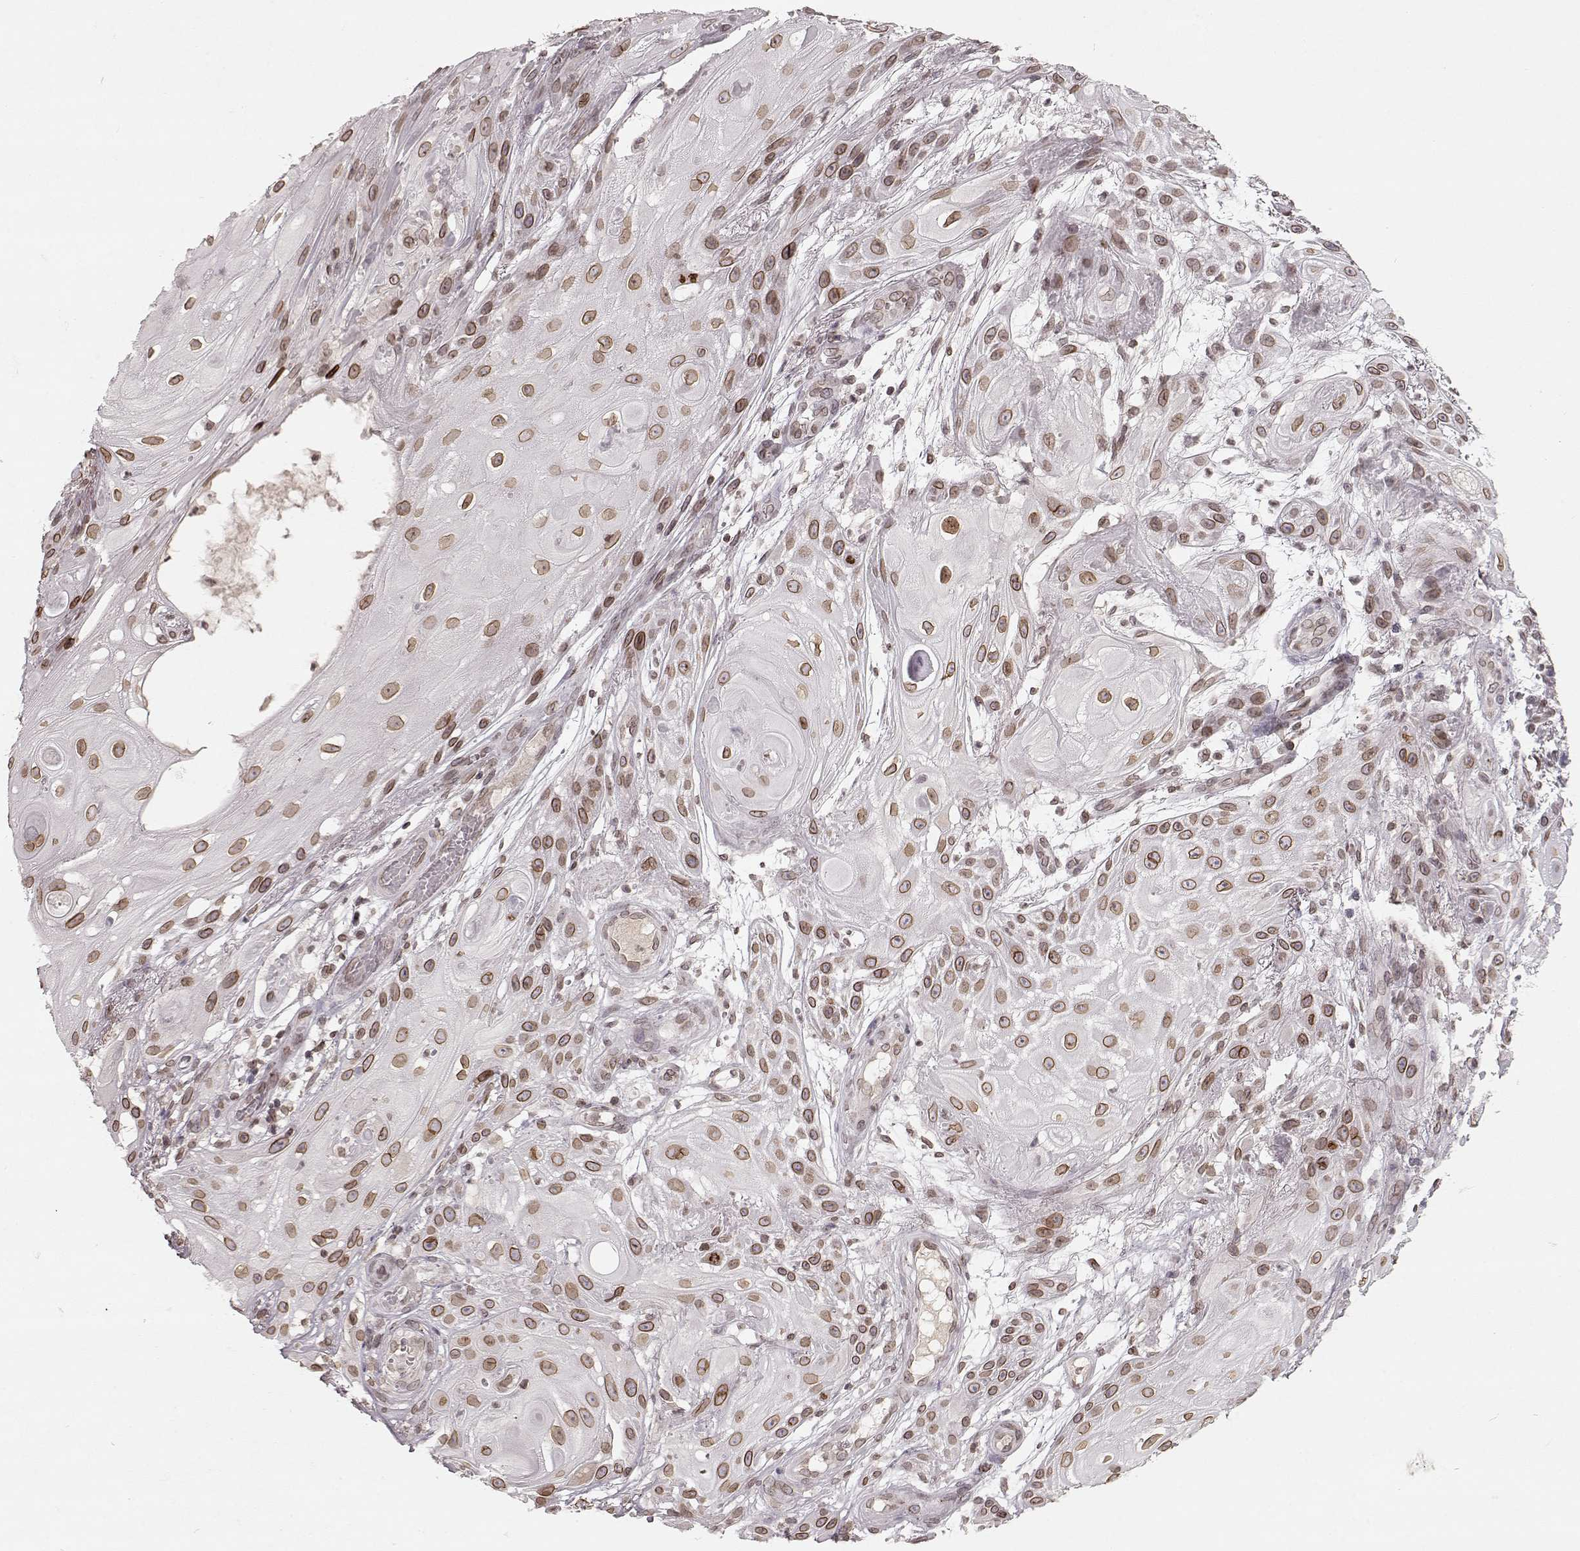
{"staining": {"intensity": "moderate", "quantity": ">75%", "location": "cytoplasmic/membranous,nuclear"}, "tissue": "skin cancer", "cell_type": "Tumor cells", "image_type": "cancer", "snomed": [{"axis": "morphology", "description": "Squamous cell carcinoma, NOS"}, {"axis": "topography", "description": "Skin"}], "caption": "High-magnification brightfield microscopy of skin cancer (squamous cell carcinoma) stained with DAB (brown) and counterstained with hematoxylin (blue). tumor cells exhibit moderate cytoplasmic/membranous and nuclear positivity is present in approximately>75% of cells.", "gene": "DCAF12", "patient": {"sex": "male", "age": 62}}